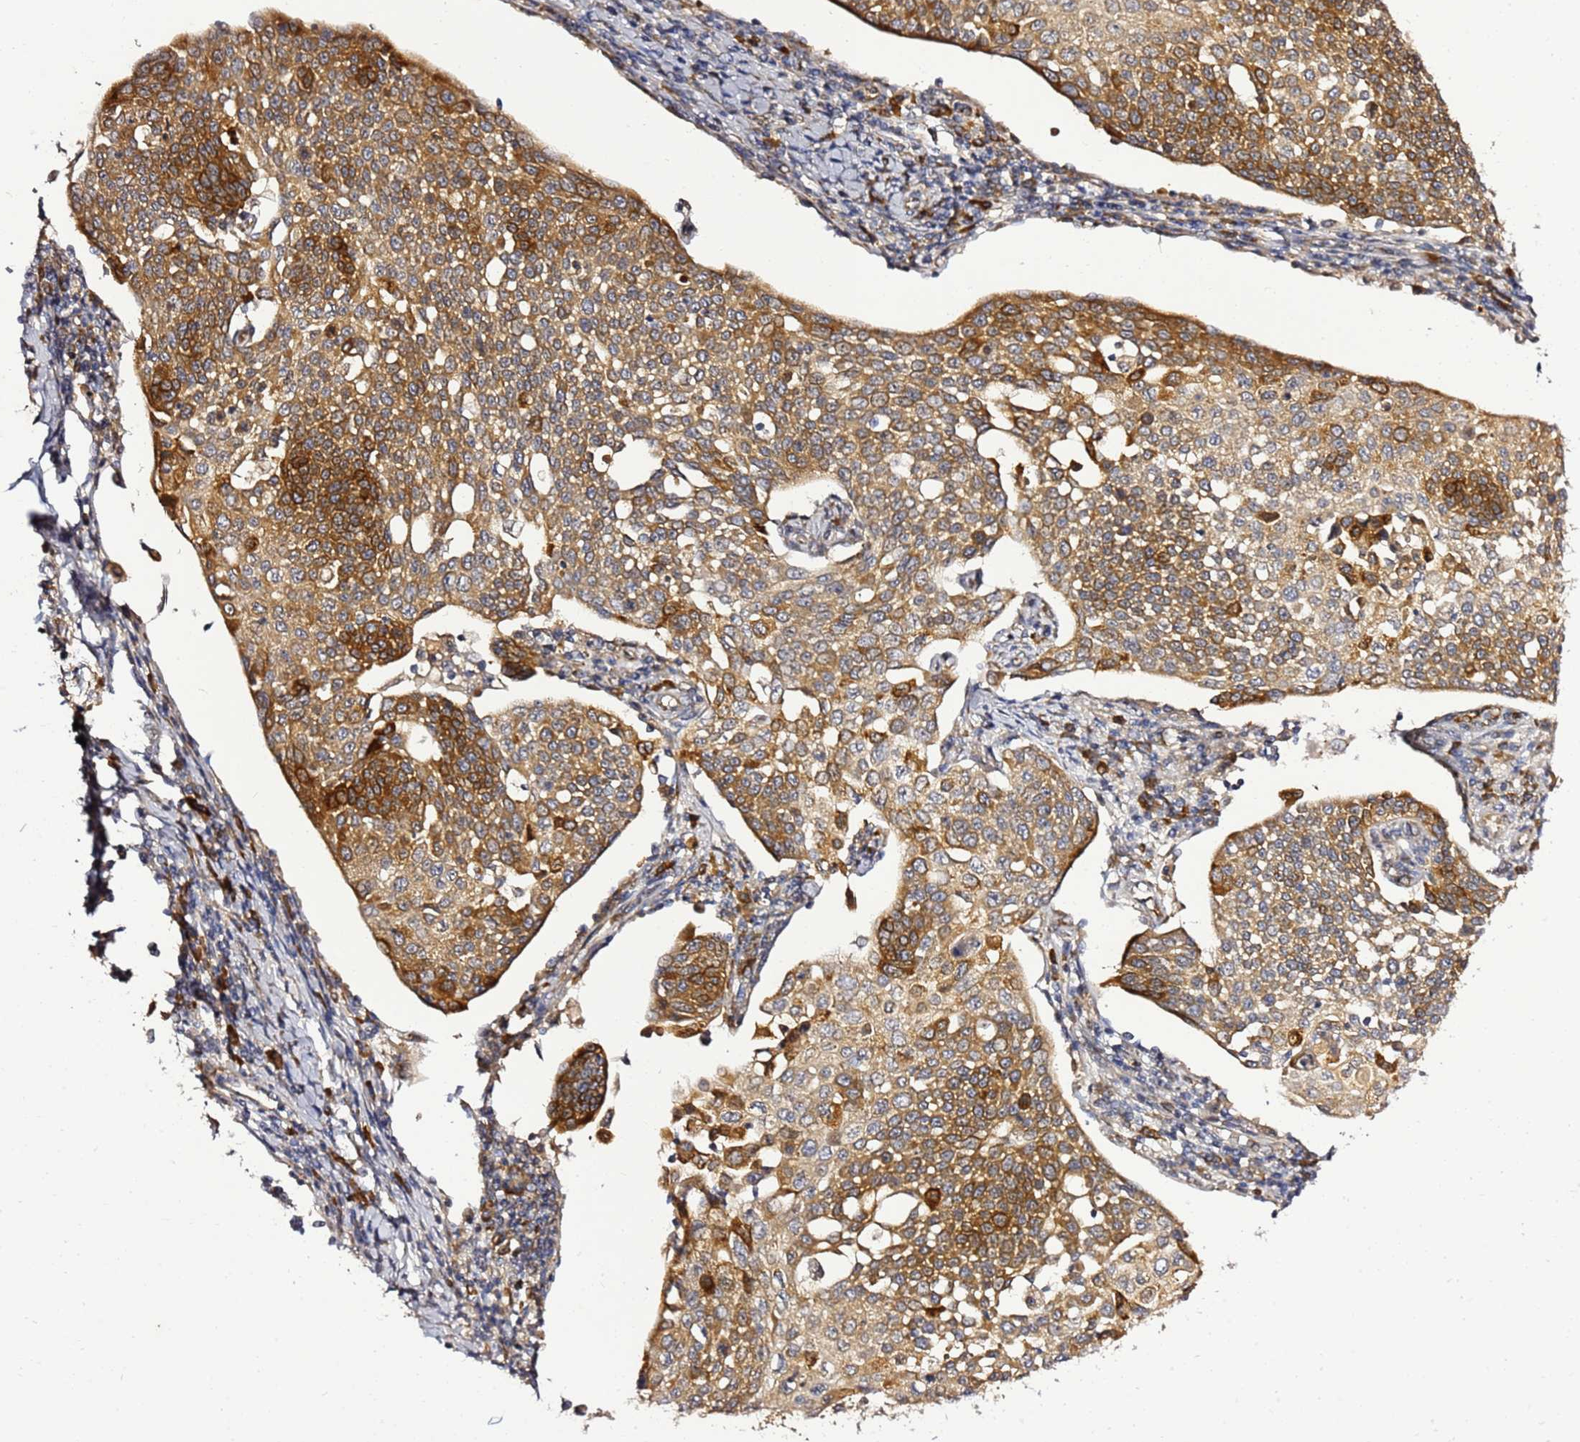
{"staining": {"intensity": "strong", "quantity": "25%-75%", "location": "cytoplasmic/membranous"}, "tissue": "cervical cancer", "cell_type": "Tumor cells", "image_type": "cancer", "snomed": [{"axis": "morphology", "description": "Squamous cell carcinoma, NOS"}, {"axis": "topography", "description": "Cervix"}], "caption": "A brown stain highlights strong cytoplasmic/membranous positivity of a protein in cervical cancer (squamous cell carcinoma) tumor cells. The staining was performed using DAB (3,3'-diaminobenzidine), with brown indicating positive protein expression. Nuclei are stained blue with hematoxylin.", "gene": "NOL8", "patient": {"sex": "female", "age": 34}}